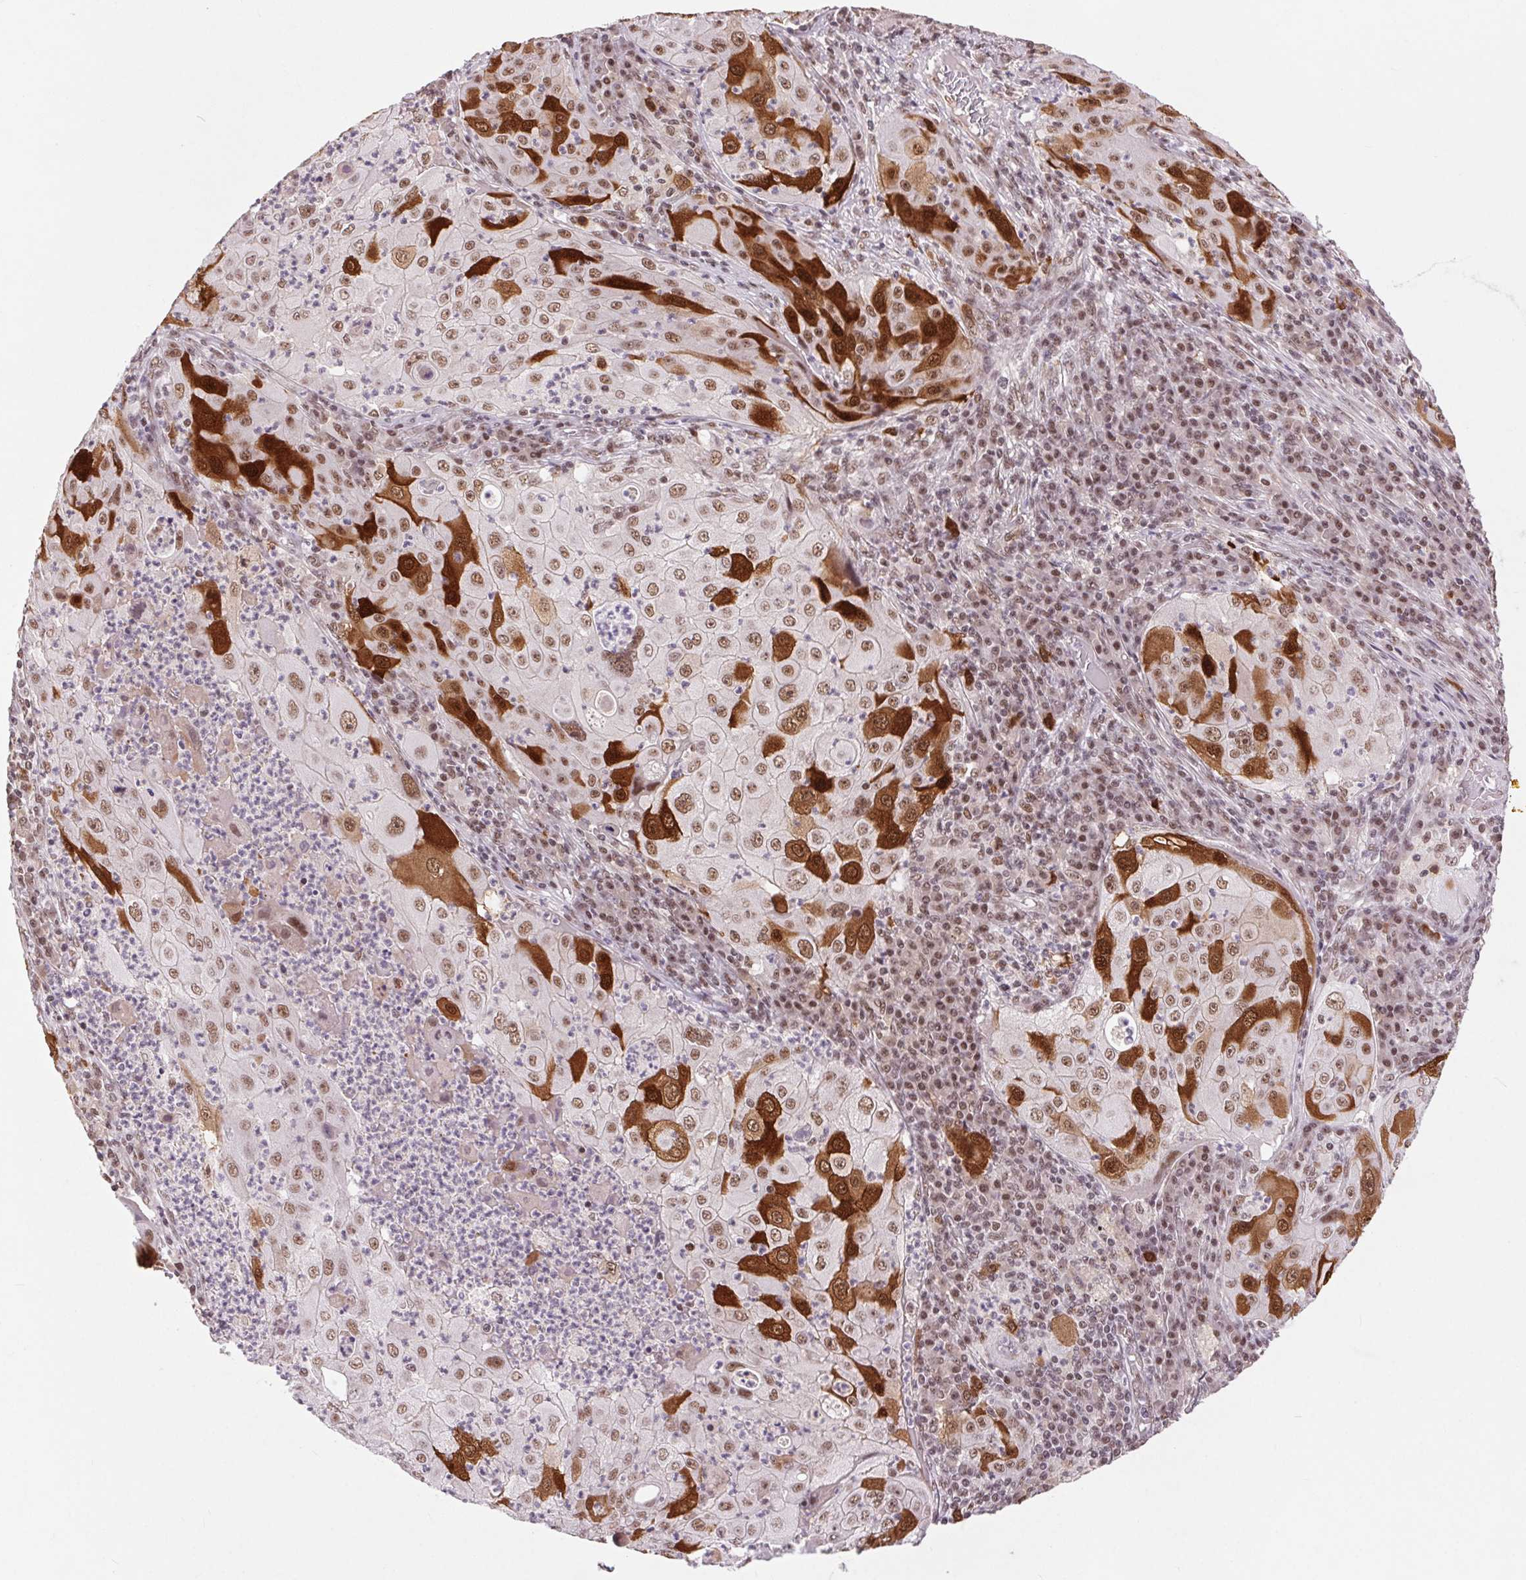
{"staining": {"intensity": "strong", "quantity": "25%-75%", "location": "cytoplasmic/membranous,nuclear"}, "tissue": "lung cancer", "cell_type": "Tumor cells", "image_type": "cancer", "snomed": [{"axis": "morphology", "description": "Squamous cell carcinoma, NOS"}, {"axis": "topography", "description": "Lung"}], "caption": "Lung cancer stained with DAB IHC reveals high levels of strong cytoplasmic/membranous and nuclear positivity in approximately 25%-75% of tumor cells.", "gene": "CD2BP2", "patient": {"sex": "female", "age": 59}}